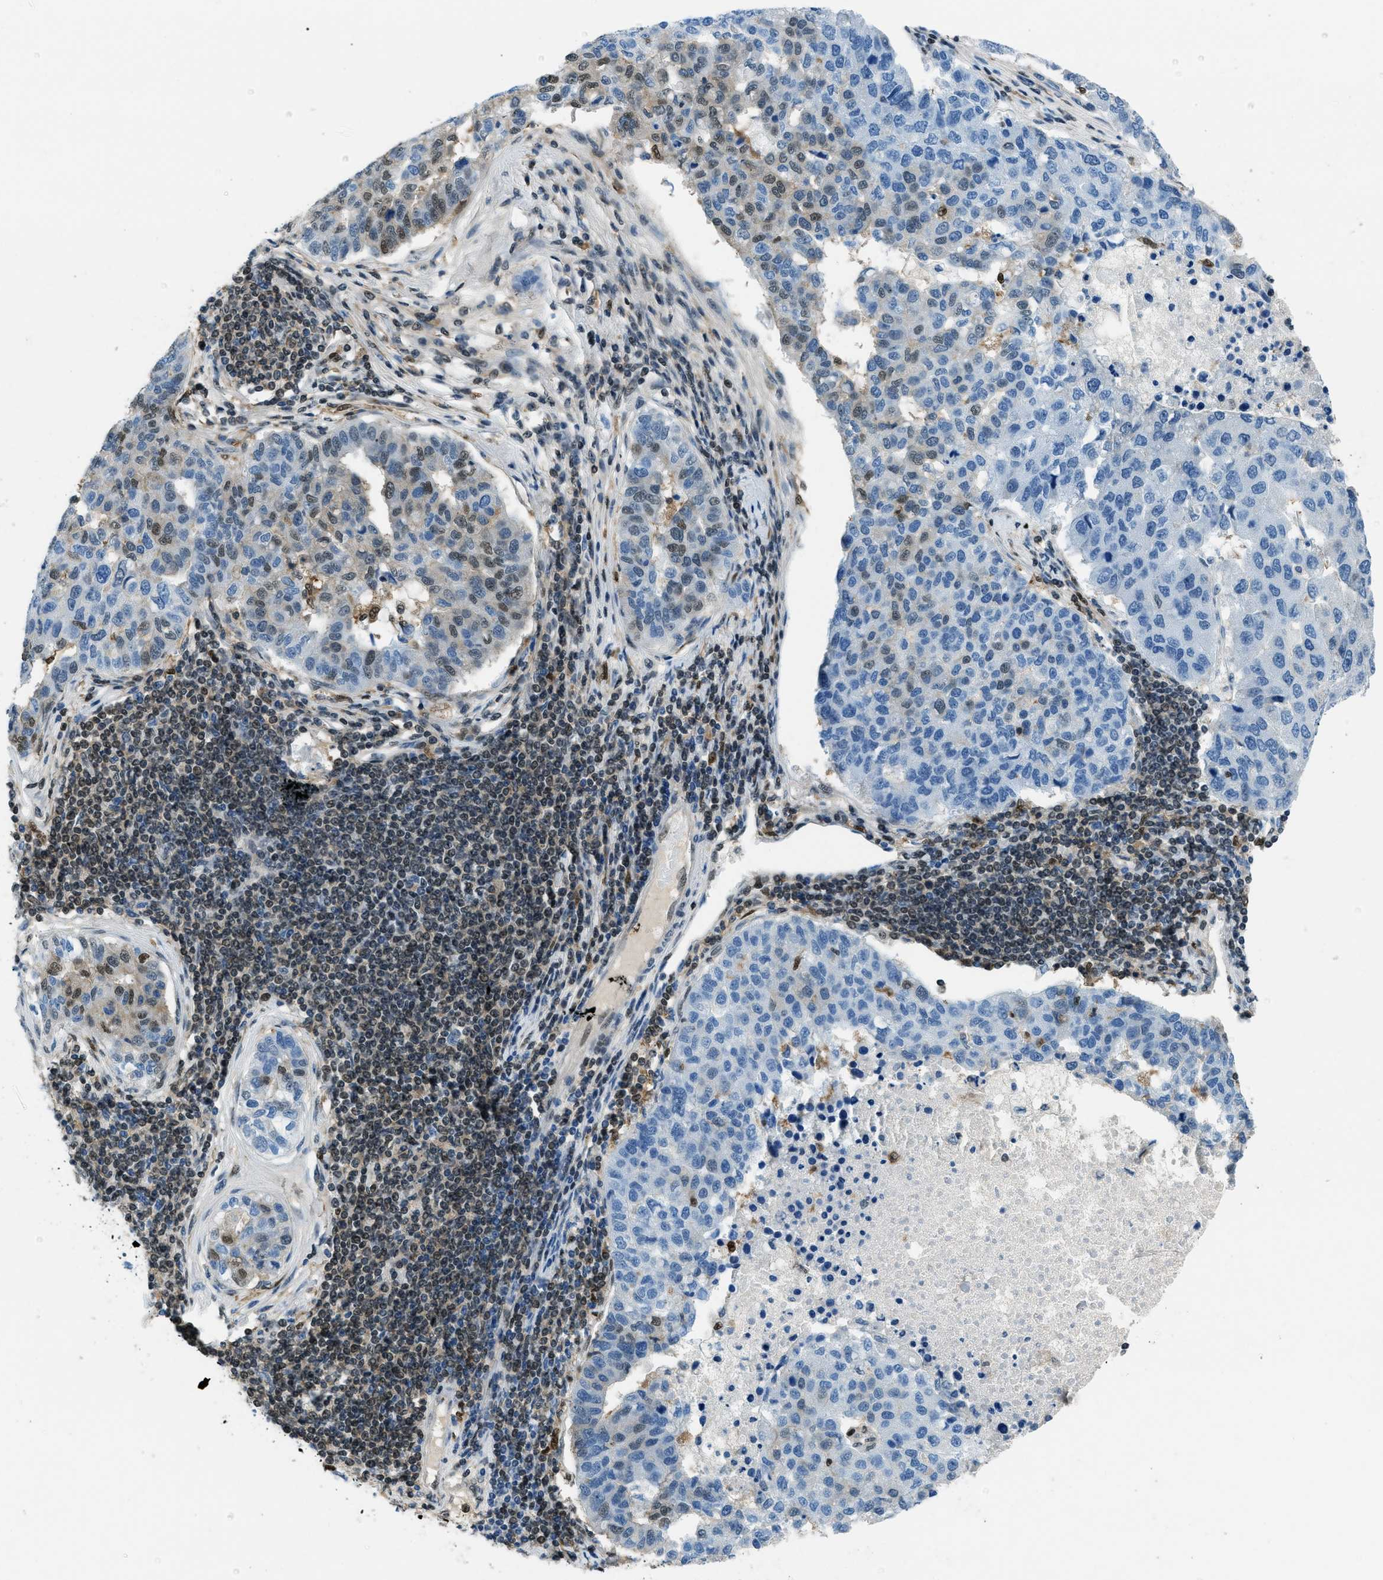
{"staining": {"intensity": "moderate", "quantity": "<25%", "location": "nuclear"}, "tissue": "pancreatic cancer", "cell_type": "Tumor cells", "image_type": "cancer", "snomed": [{"axis": "morphology", "description": "Adenocarcinoma, NOS"}, {"axis": "topography", "description": "Pancreas"}], "caption": "Pancreatic adenocarcinoma stained with a protein marker shows moderate staining in tumor cells.", "gene": "OGFR", "patient": {"sex": "female", "age": 61}}